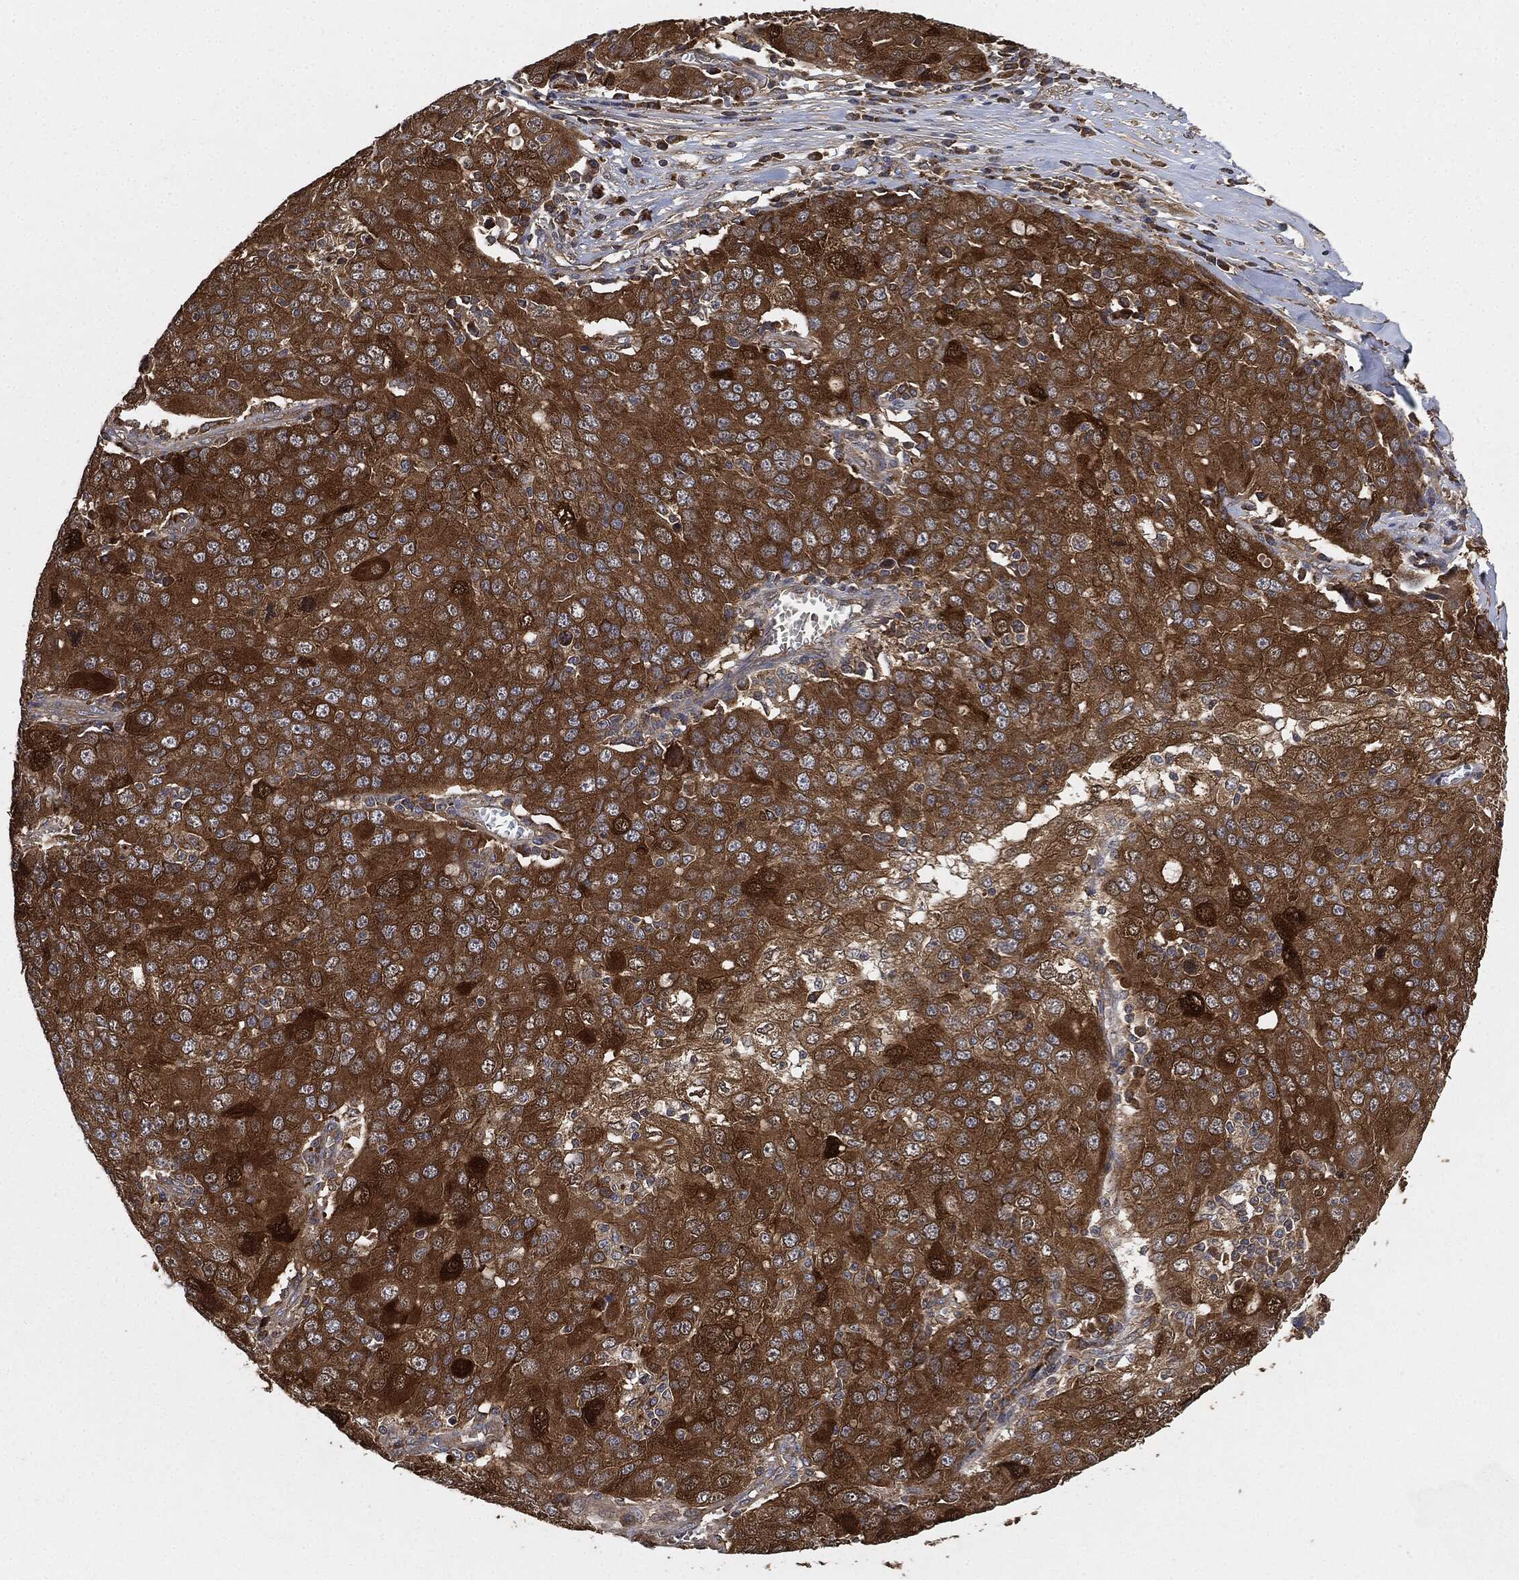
{"staining": {"intensity": "strong", "quantity": ">75%", "location": "cytoplasmic/membranous"}, "tissue": "ovarian cancer", "cell_type": "Tumor cells", "image_type": "cancer", "snomed": [{"axis": "morphology", "description": "Carcinoma, endometroid"}, {"axis": "topography", "description": "Ovary"}], "caption": "Immunohistochemical staining of ovarian cancer (endometroid carcinoma) exhibits high levels of strong cytoplasmic/membranous protein staining in about >75% of tumor cells.", "gene": "BRAF", "patient": {"sex": "female", "age": 50}}